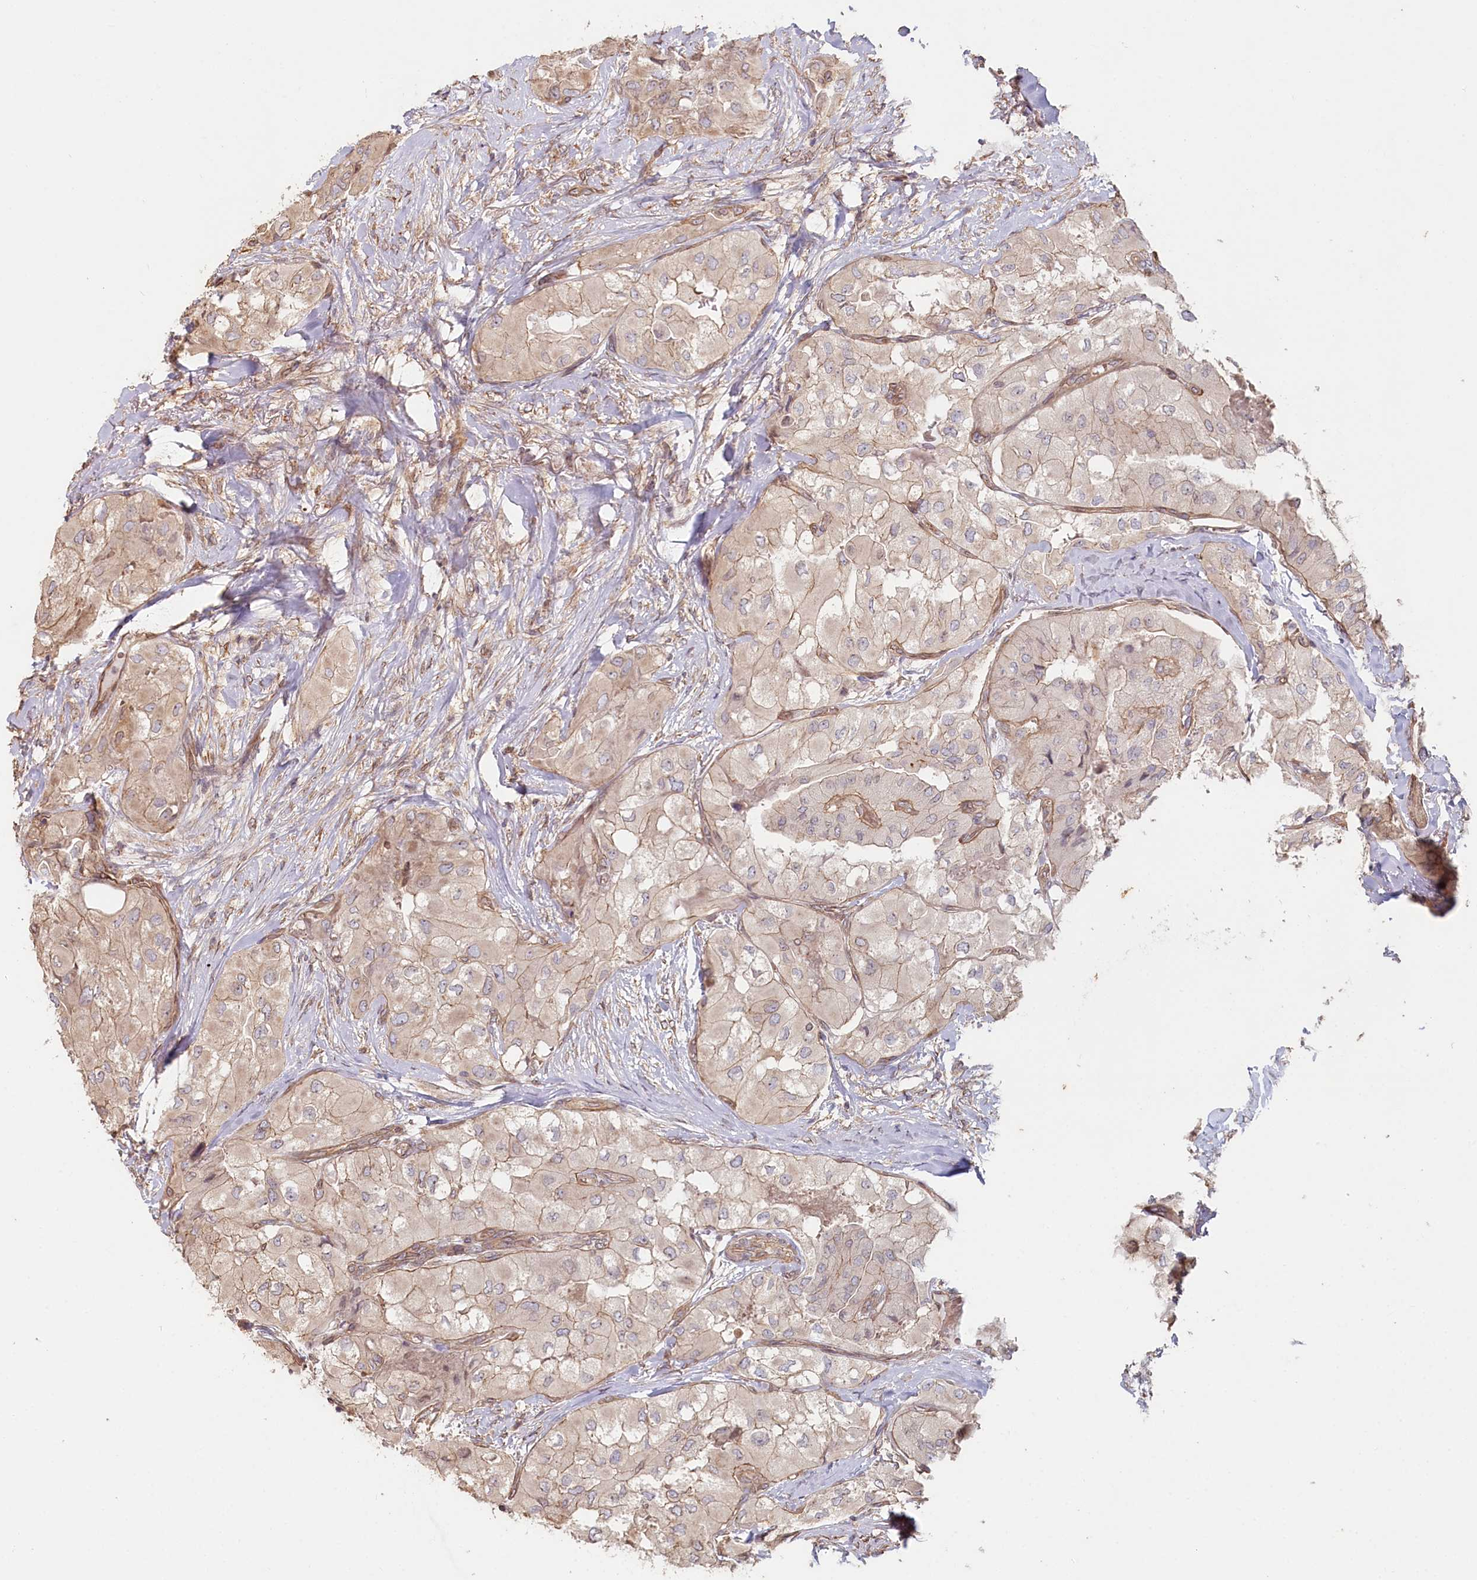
{"staining": {"intensity": "weak", "quantity": "<25%", "location": "cytoplasmic/membranous"}, "tissue": "thyroid cancer", "cell_type": "Tumor cells", "image_type": "cancer", "snomed": [{"axis": "morphology", "description": "Papillary adenocarcinoma, NOS"}, {"axis": "topography", "description": "Thyroid gland"}], "caption": "High power microscopy histopathology image of an IHC micrograph of thyroid cancer, revealing no significant expression in tumor cells.", "gene": "TCHP", "patient": {"sex": "female", "age": 59}}